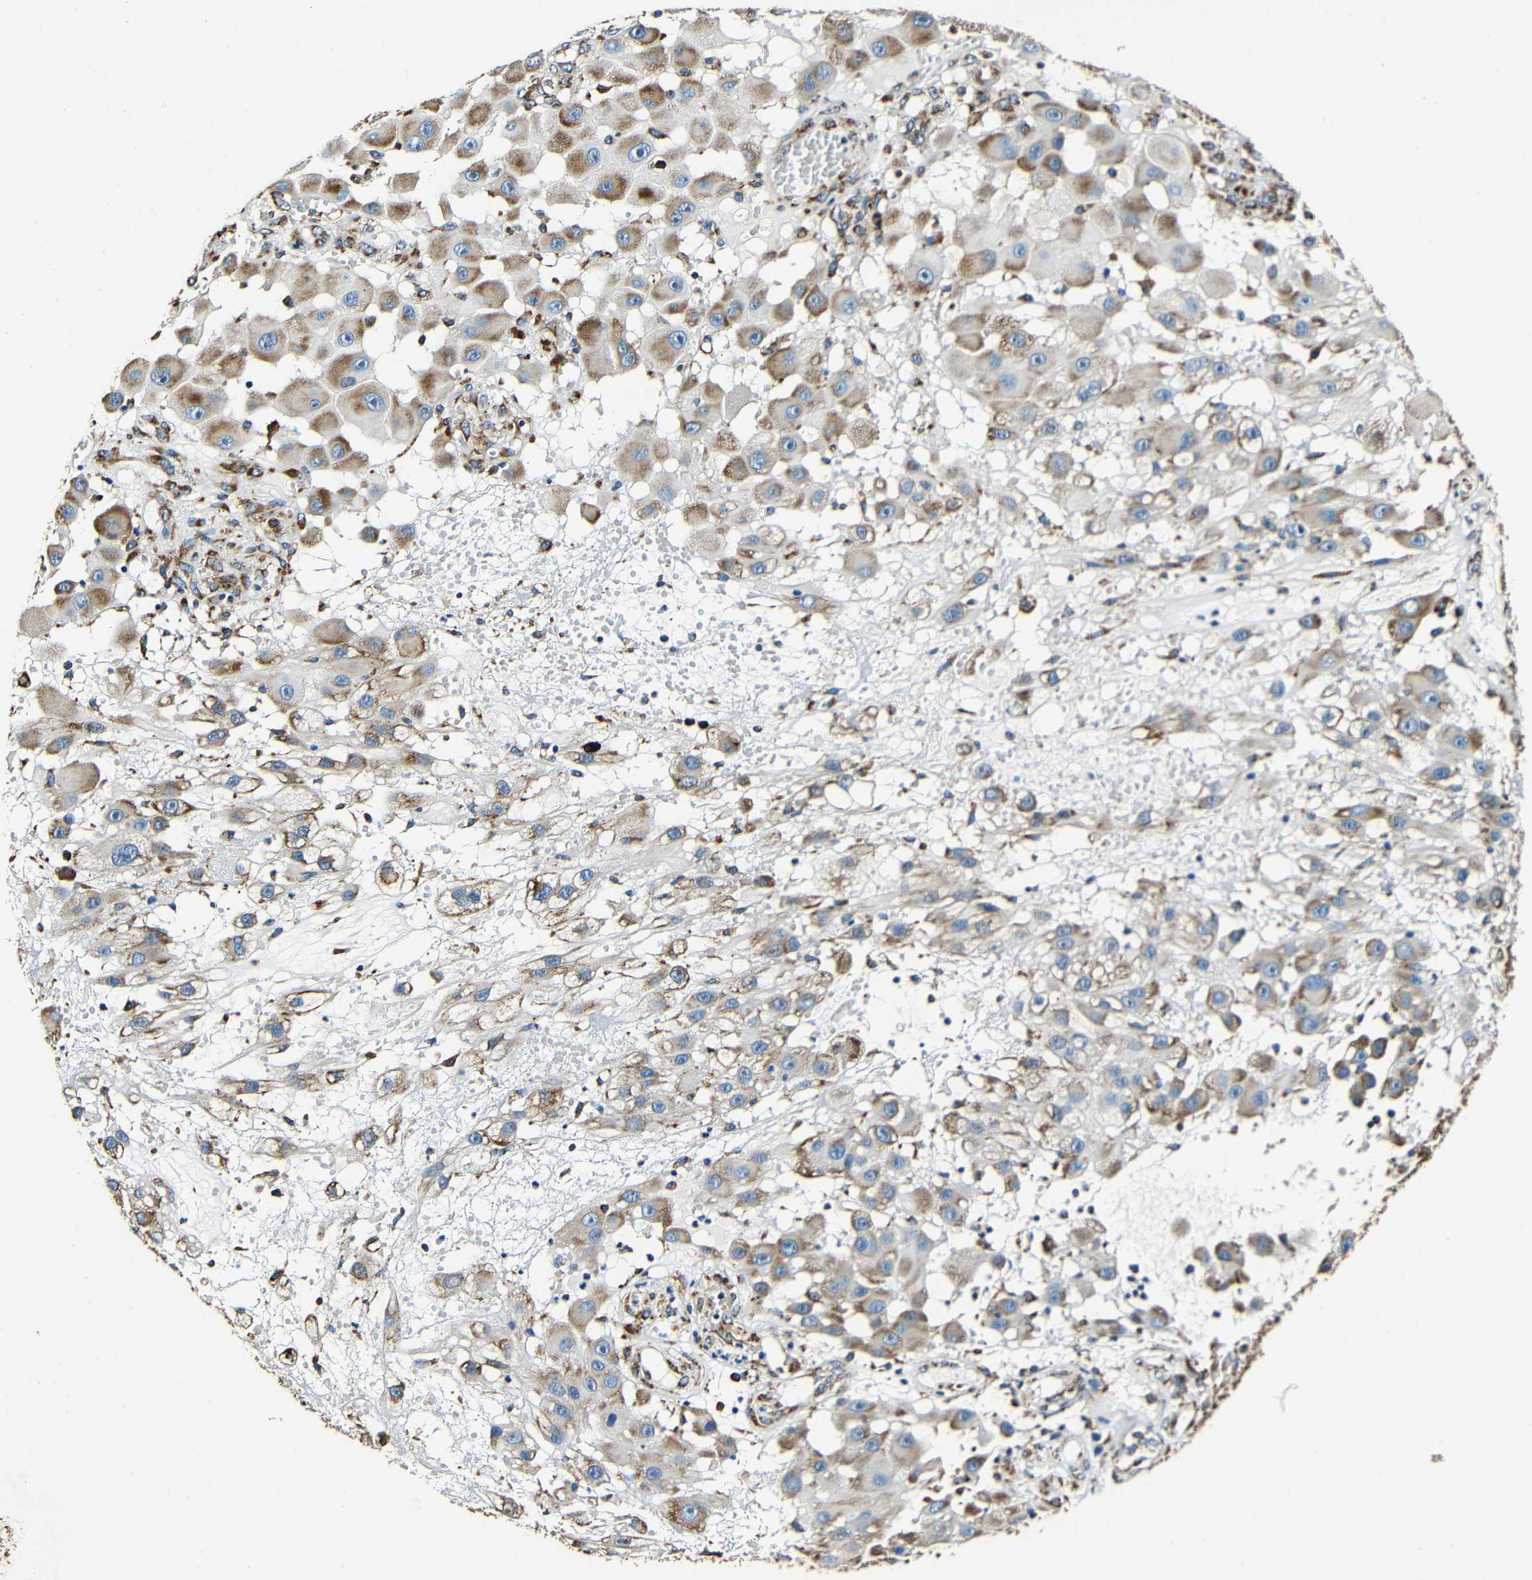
{"staining": {"intensity": "moderate", "quantity": ">75%", "location": "cytoplasmic/membranous"}, "tissue": "melanoma", "cell_type": "Tumor cells", "image_type": "cancer", "snomed": [{"axis": "morphology", "description": "Malignant melanoma, NOS"}, {"axis": "topography", "description": "Skin"}], "caption": "DAB immunohistochemical staining of melanoma displays moderate cytoplasmic/membranous protein expression in approximately >75% of tumor cells. (Brightfield microscopy of DAB IHC at high magnification).", "gene": "RRBP1", "patient": {"sex": "female", "age": 81}}